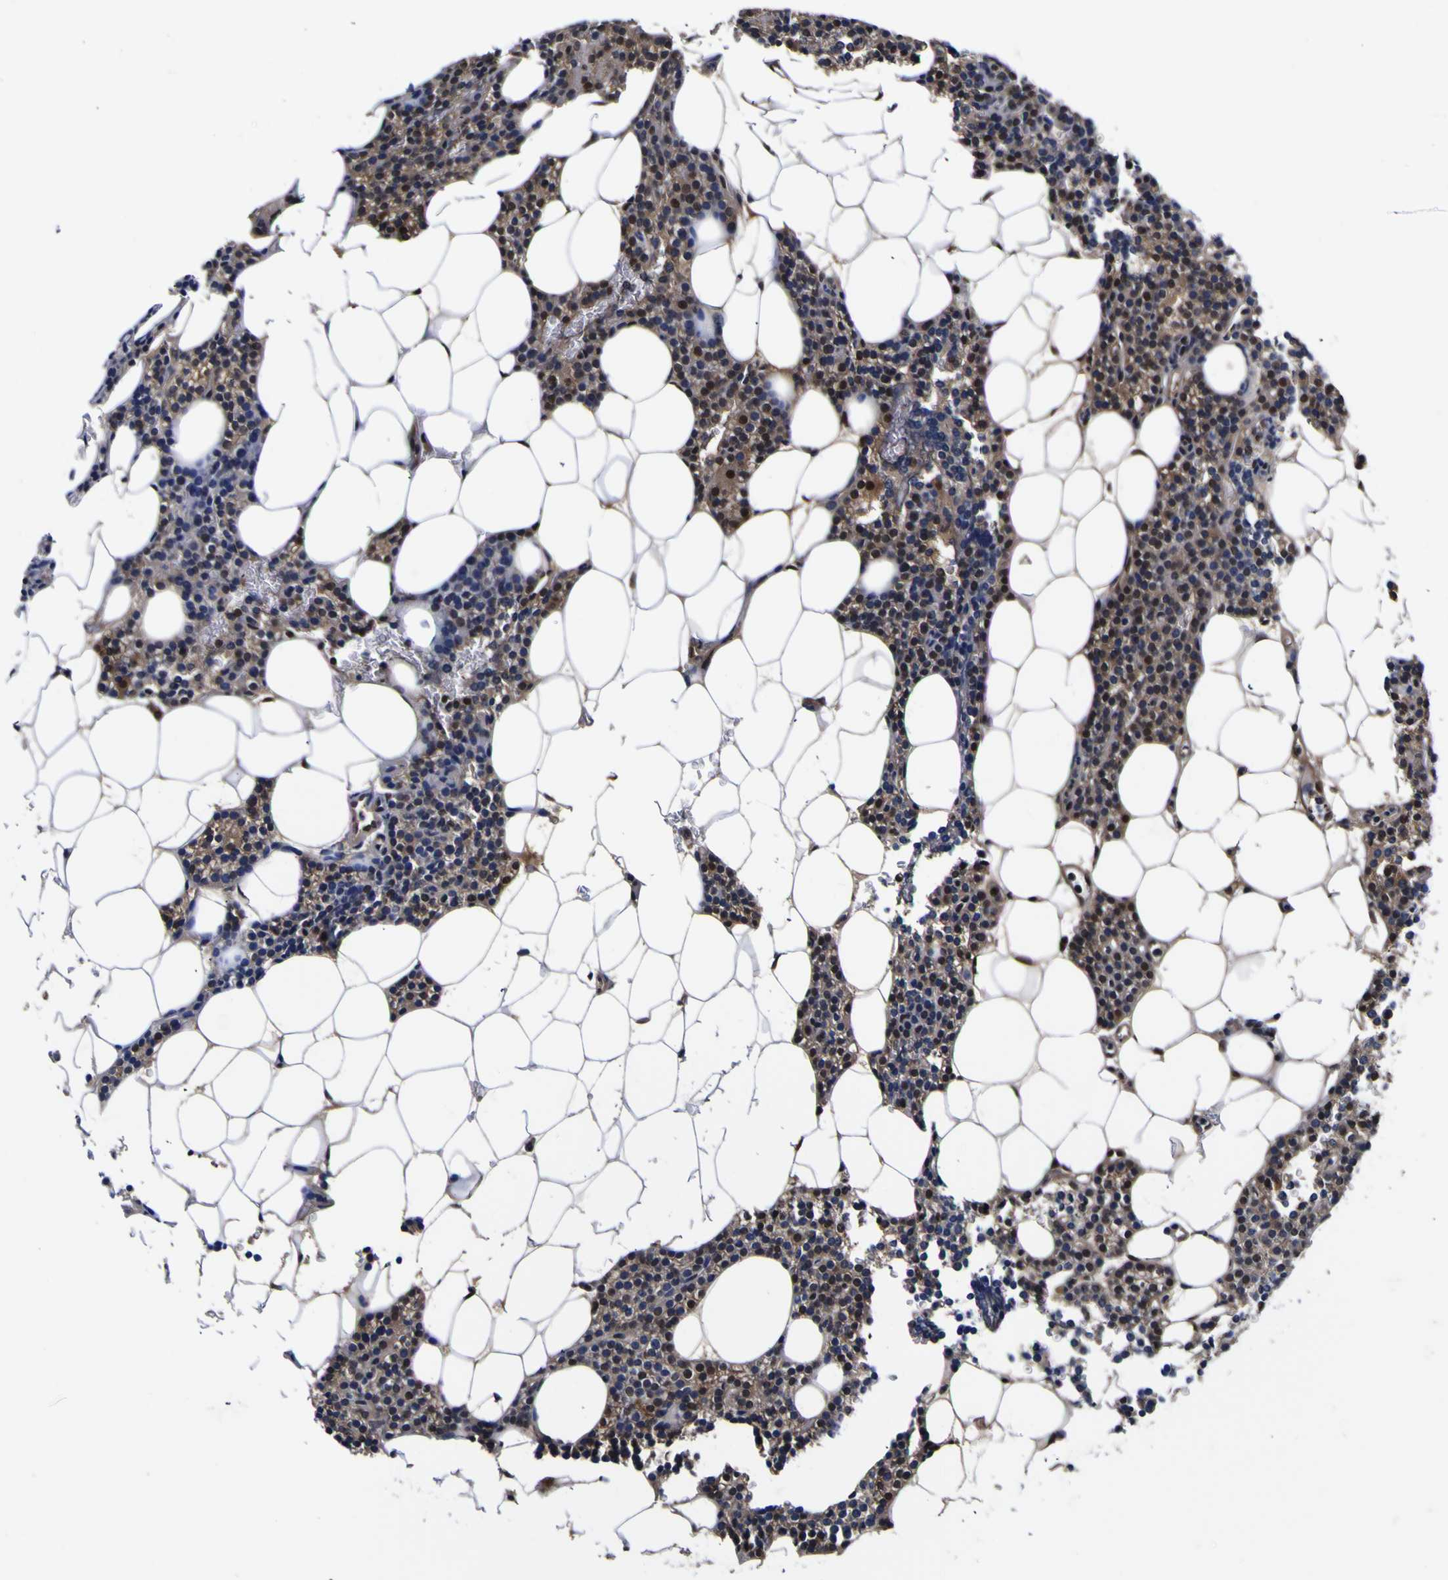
{"staining": {"intensity": "strong", "quantity": "25%-75%", "location": "cytoplasmic/membranous,nuclear"}, "tissue": "parathyroid gland", "cell_type": "Glandular cells", "image_type": "normal", "snomed": [{"axis": "morphology", "description": "Normal tissue, NOS"}, {"axis": "morphology", "description": "Adenoma, NOS"}, {"axis": "topography", "description": "Parathyroid gland"}], "caption": "IHC histopathology image of benign parathyroid gland stained for a protein (brown), which demonstrates high levels of strong cytoplasmic/membranous,nuclear positivity in about 25%-75% of glandular cells.", "gene": "FAM110B", "patient": {"sex": "female", "age": 51}}